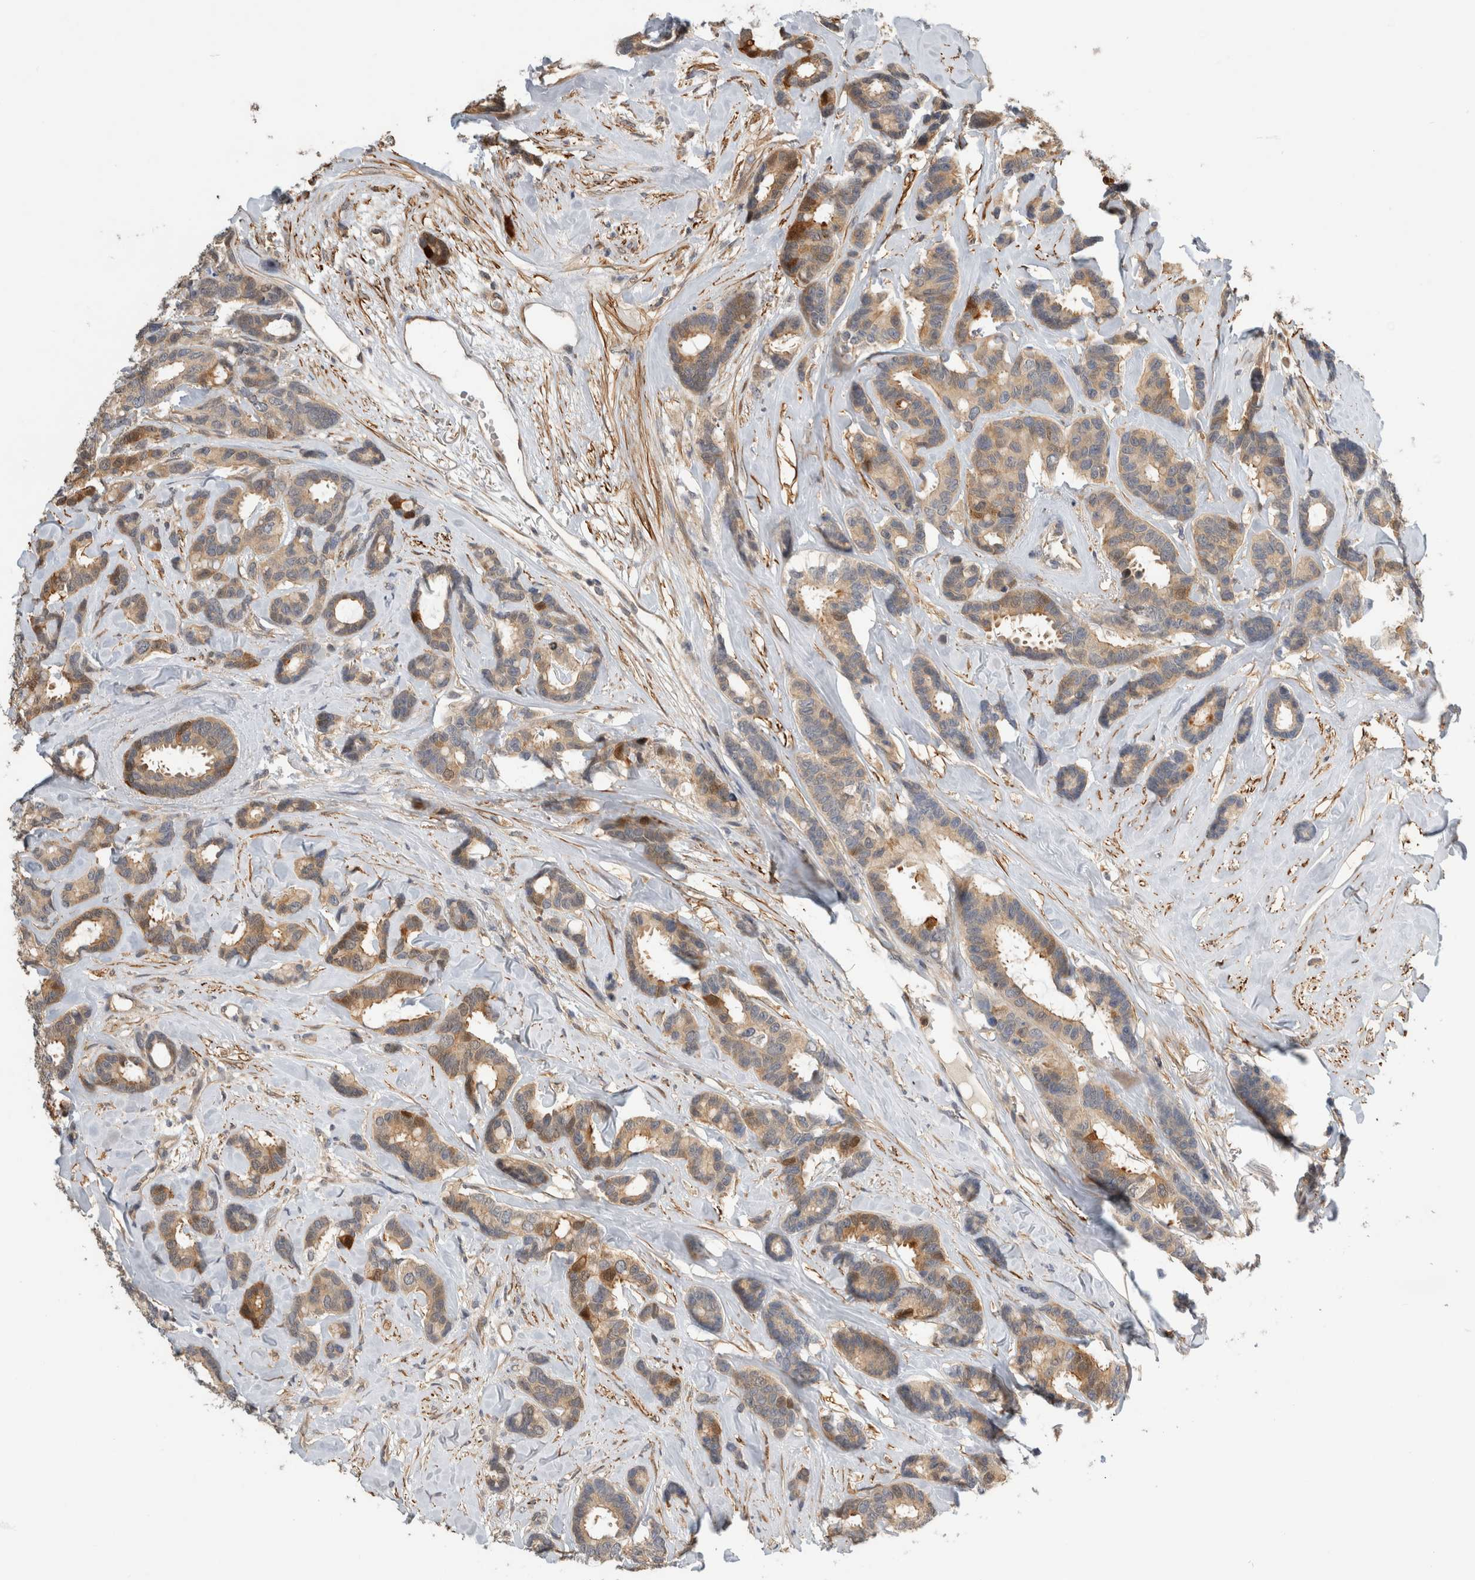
{"staining": {"intensity": "moderate", "quantity": "25%-75%", "location": "cytoplasmic/membranous"}, "tissue": "breast cancer", "cell_type": "Tumor cells", "image_type": "cancer", "snomed": [{"axis": "morphology", "description": "Duct carcinoma"}, {"axis": "topography", "description": "Breast"}], "caption": "This histopathology image exhibits IHC staining of human breast invasive ductal carcinoma, with medium moderate cytoplasmic/membranous staining in about 25%-75% of tumor cells.", "gene": "PGM1", "patient": {"sex": "female", "age": 87}}